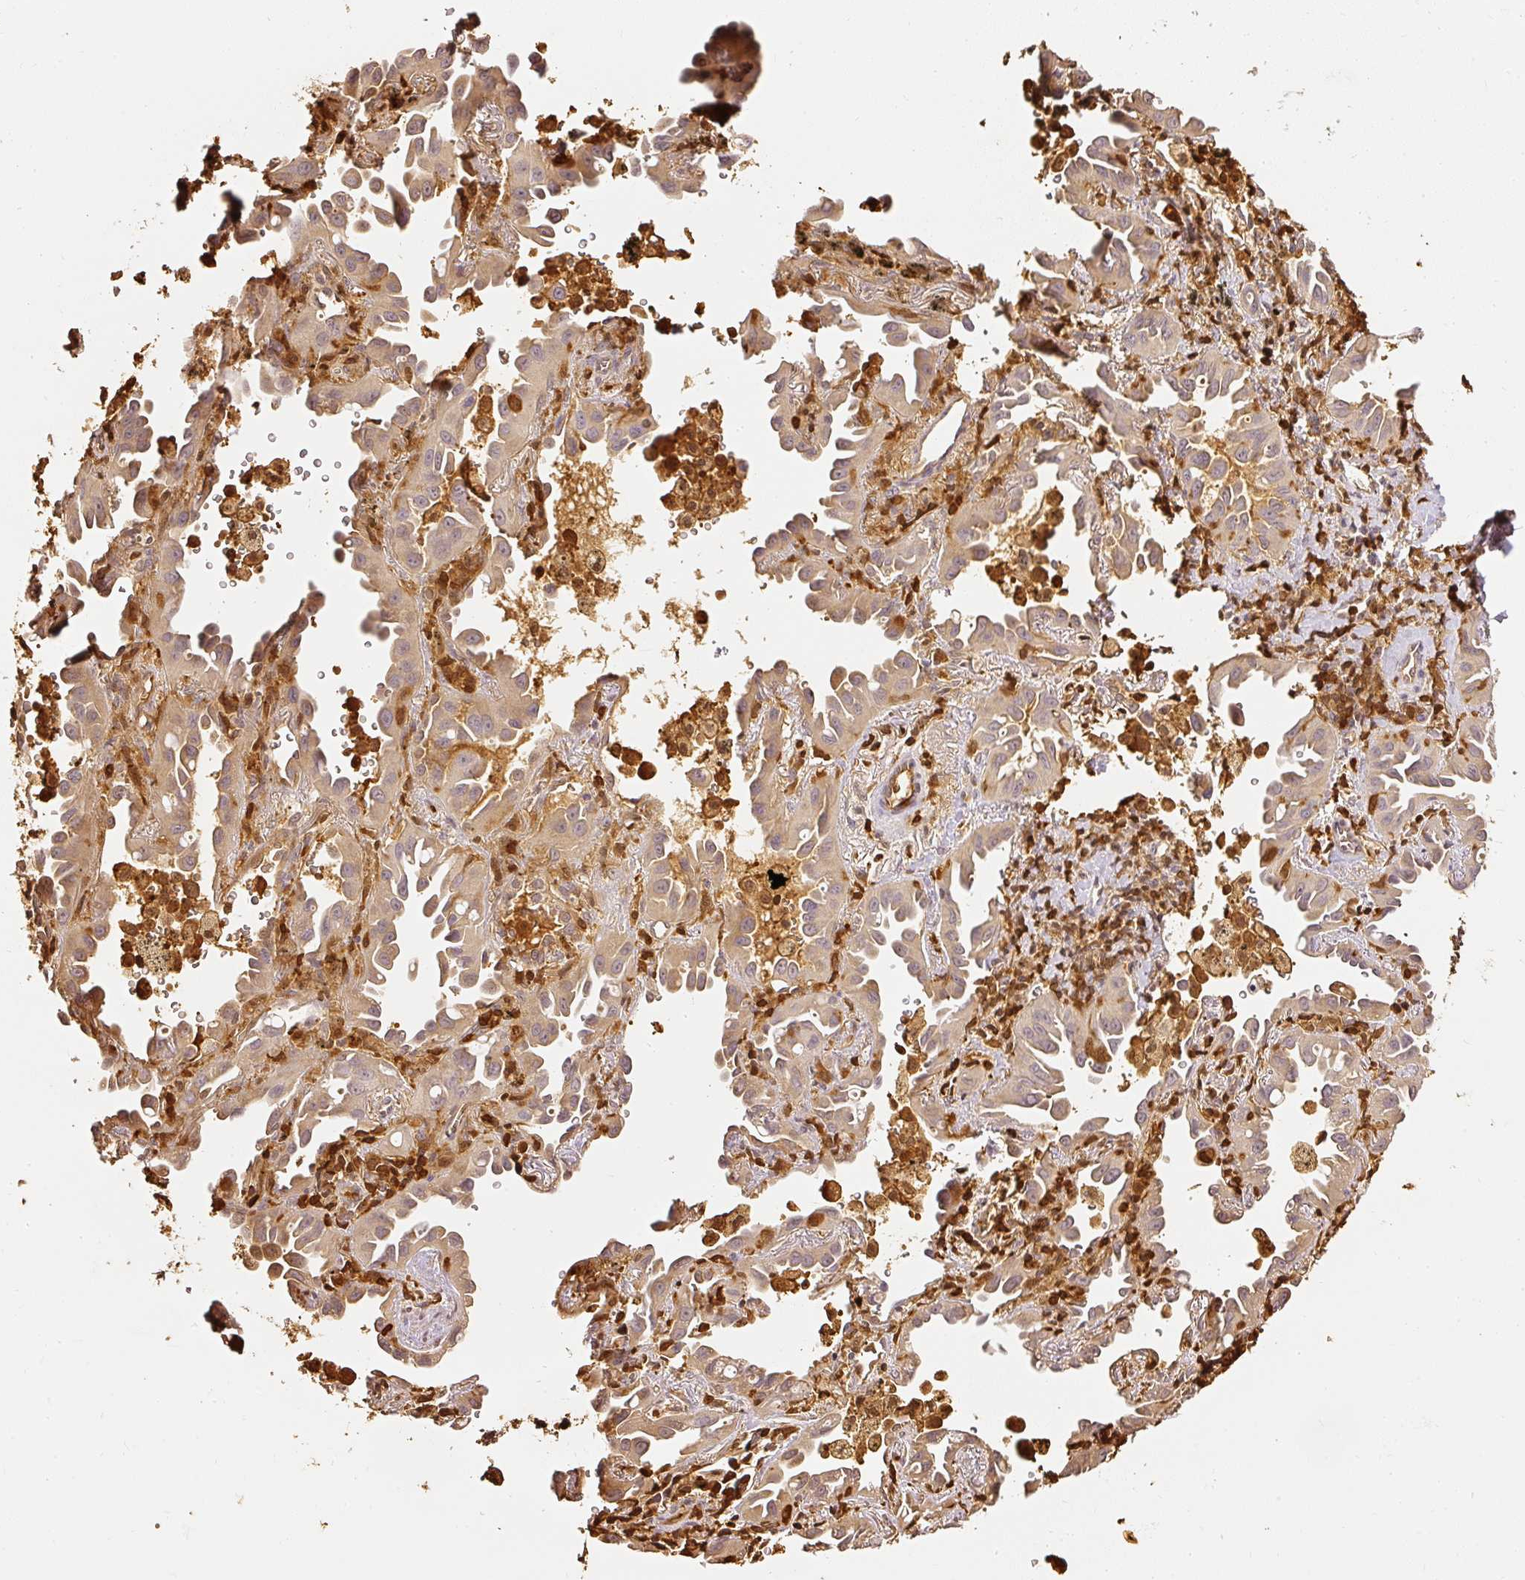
{"staining": {"intensity": "weak", "quantity": "25%-75%", "location": "cytoplasmic/membranous"}, "tissue": "lung cancer", "cell_type": "Tumor cells", "image_type": "cancer", "snomed": [{"axis": "morphology", "description": "Adenocarcinoma, NOS"}, {"axis": "topography", "description": "Lung"}], "caption": "Lung adenocarcinoma tissue demonstrates weak cytoplasmic/membranous expression in approximately 25%-75% of tumor cells", "gene": "PFN1", "patient": {"sex": "male", "age": 68}}